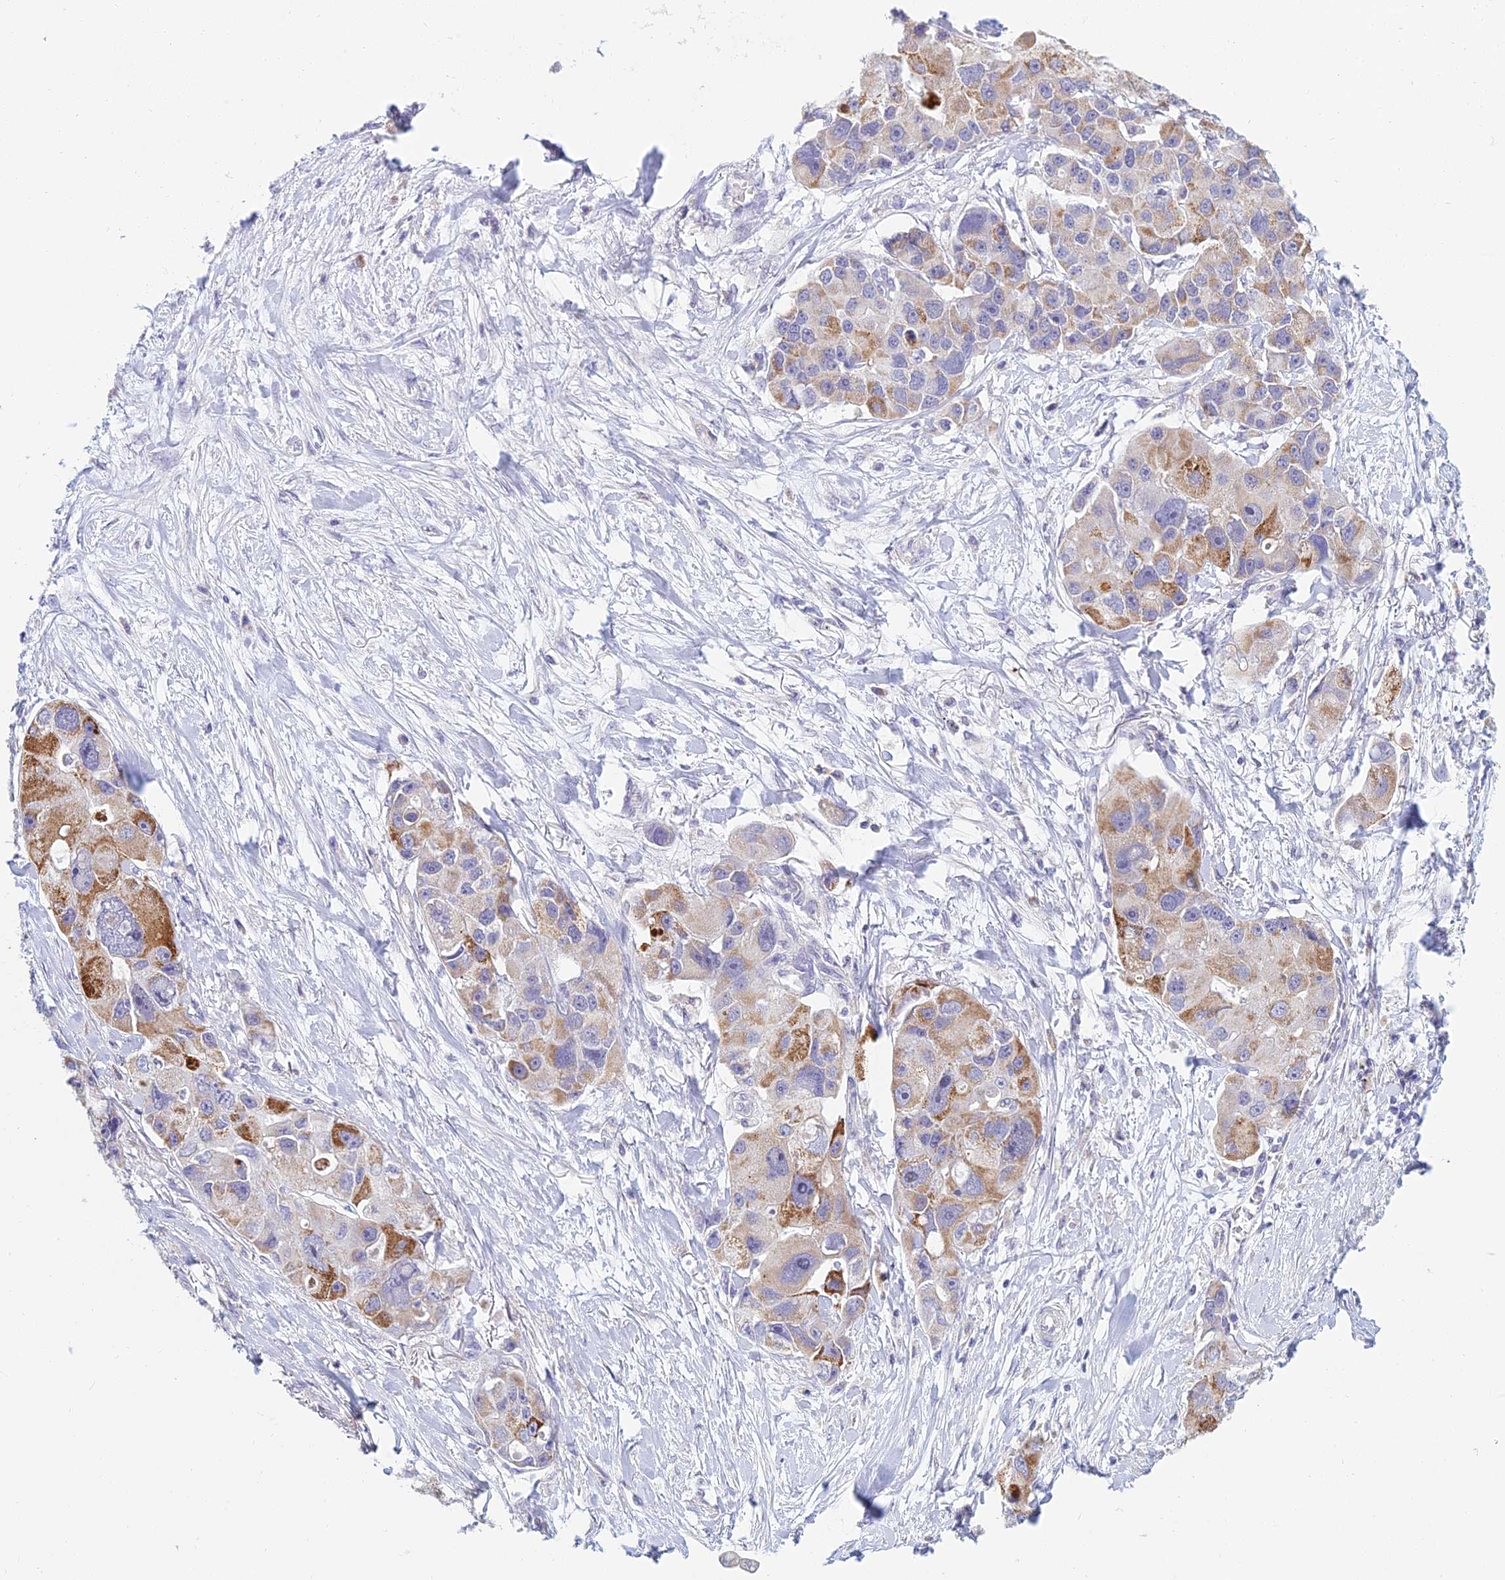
{"staining": {"intensity": "strong", "quantity": "25%-75%", "location": "cytoplasmic/membranous"}, "tissue": "lung cancer", "cell_type": "Tumor cells", "image_type": "cancer", "snomed": [{"axis": "morphology", "description": "Adenocarcinoma, NOS"}, {"axis": "topography", "description": "Lung"}], "caption": "A photomicrograph of adenocarcinoma (lung) stained for a protein shows strong cytoplasmic/membranous brown staining in tumor cells.", "gene": "CFAP206", "patient": {"sex": "female", "age": 54}}